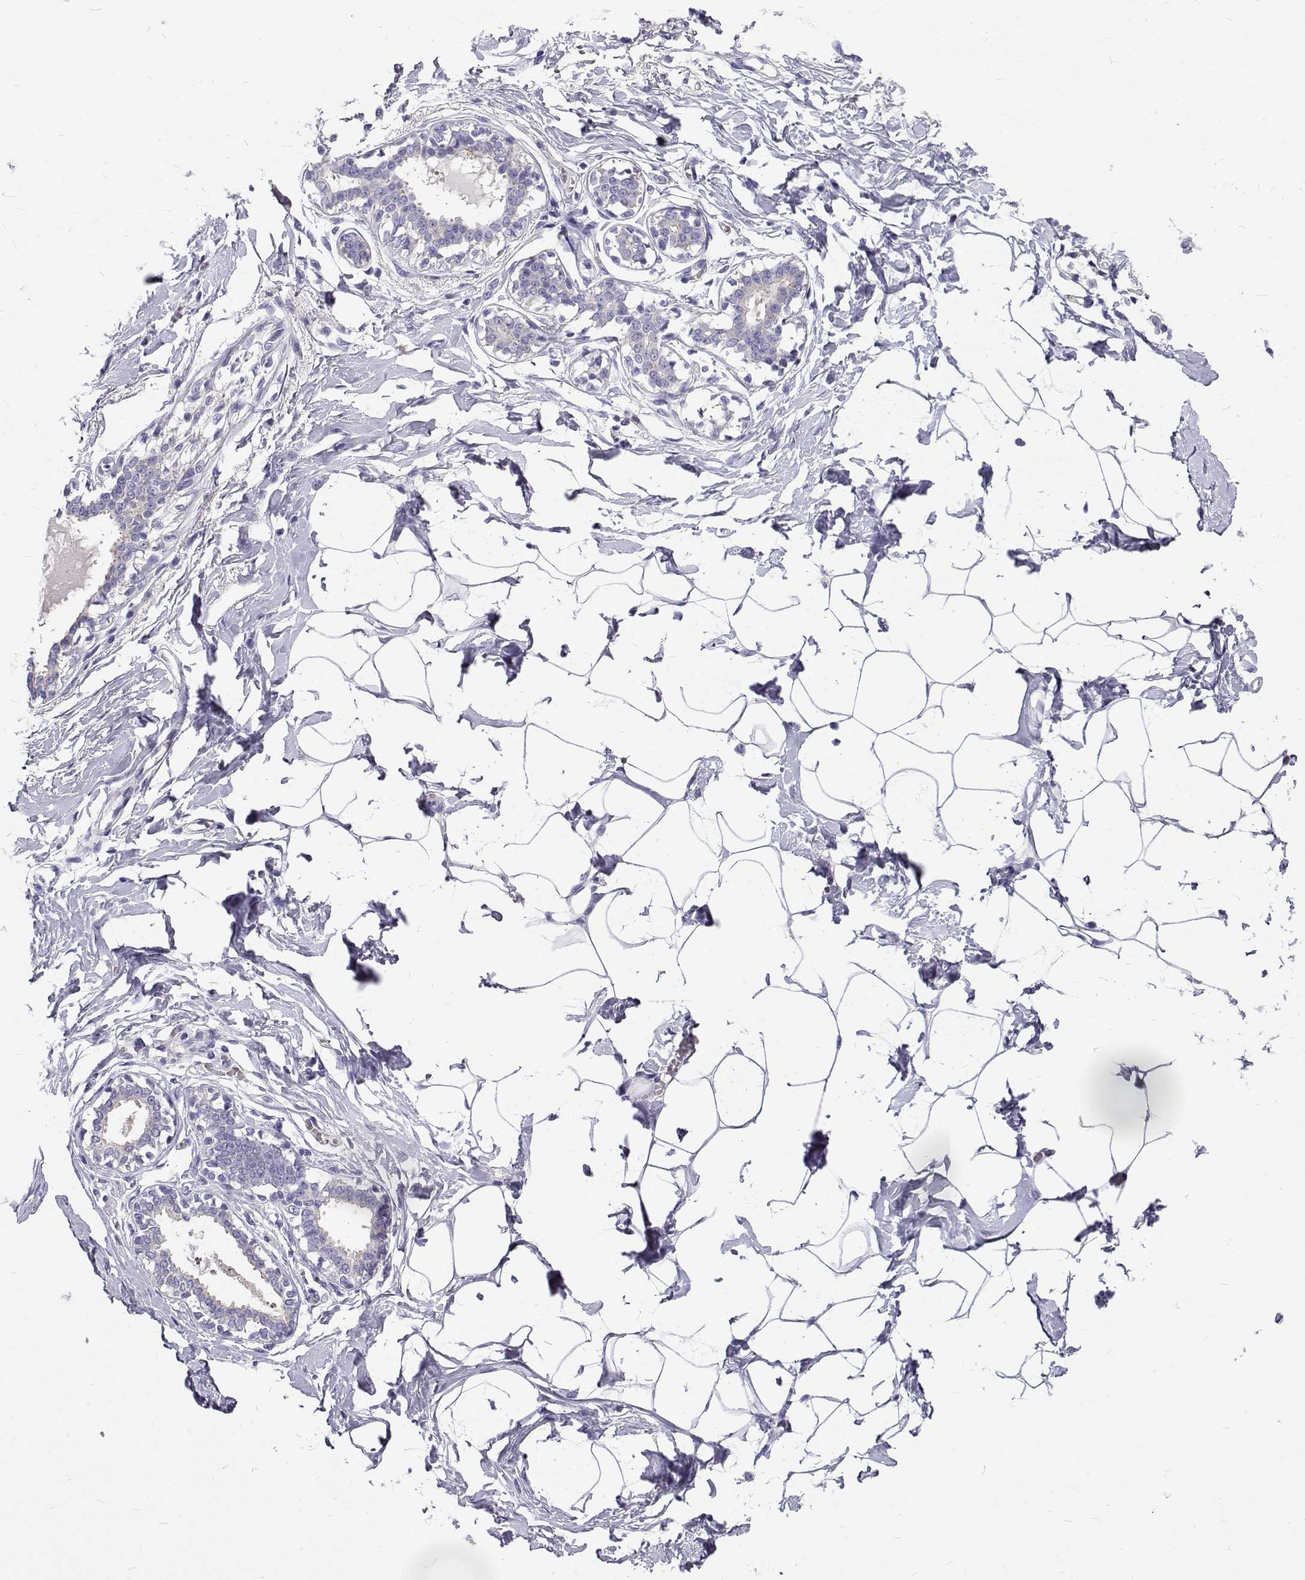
{"staining": {"intensity": "negative", "quantity": "none", "location": "none"}, "tissue": "breast", "cell_type": "Adipocytes", "image_type": "normal", "snomed": [{"axis": "morphology", "description": "Normal tissue, NOS"}, {"axis": "morphology", "description": "Lobular carcinoma, in situ"}, {"axis": "topography", "description": "Breast"}], "caption": "A high-resolution image shows immunohistochemistry staining of benign breast, which displays no significant positivity in adipocytes.", "gene": "IGSF1", "patient": {"sex": "female", "age": 35}}